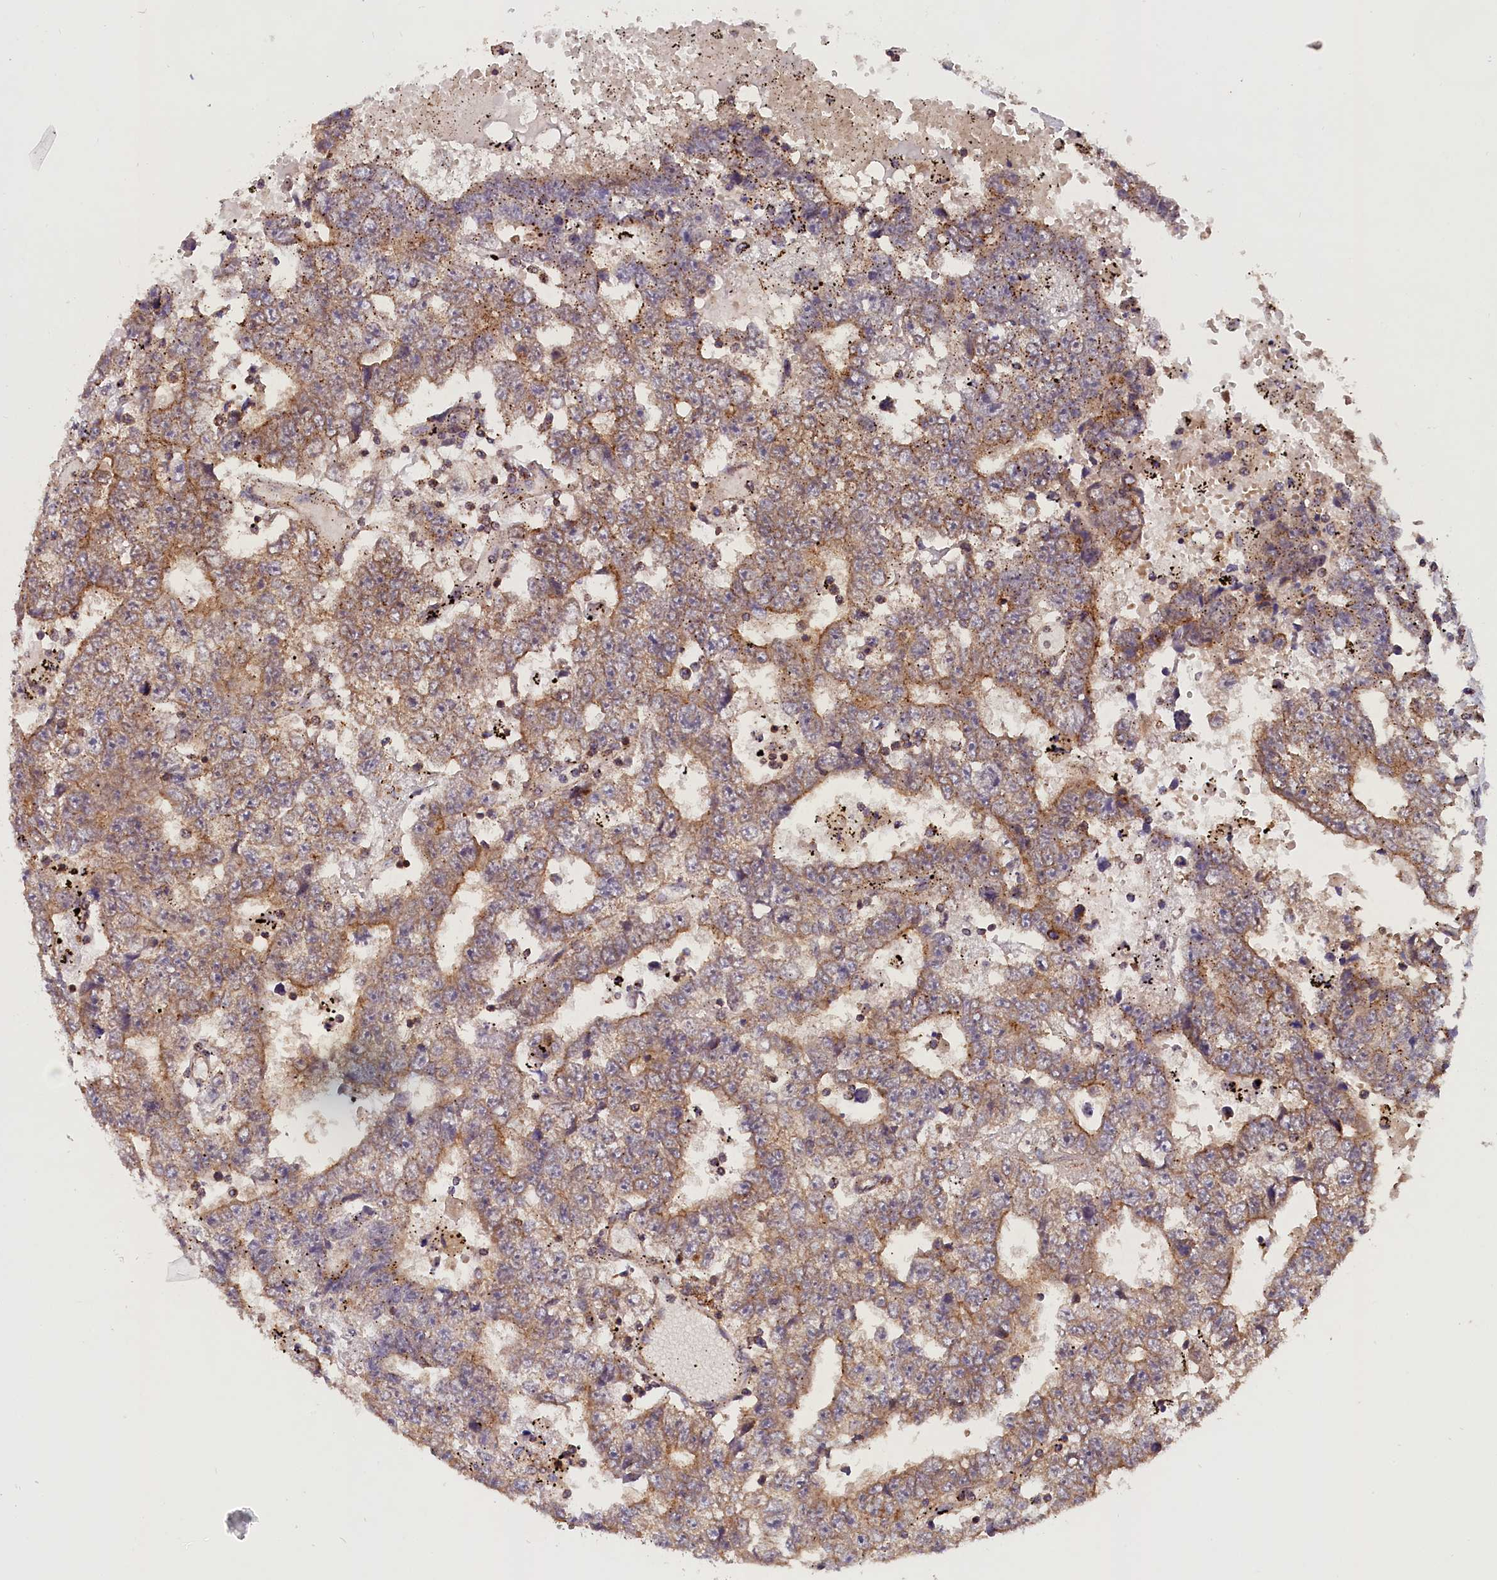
{"staining": {"intensity": "moderate", "quantity": "25%-75%", "location": "cytoplasmic/membranous"}, "tissue": "testis cancer", "cell_type": "Tumor cells", "image_type": "cancer", "snomed": [{"axis": "morphology", "description": "Carcinoma, Embryonal, NOS"}, {"axis": "topography", "description": "Testis"}], "caption": "Embryonal carcinoma (testis) stained with a brown dye reveals moderate cytoplasmic/membranous positive staining in approximately 25%-75% of tumor cells.", "gene": "IST1", "patient": {"sex": "male", "age": 25}}